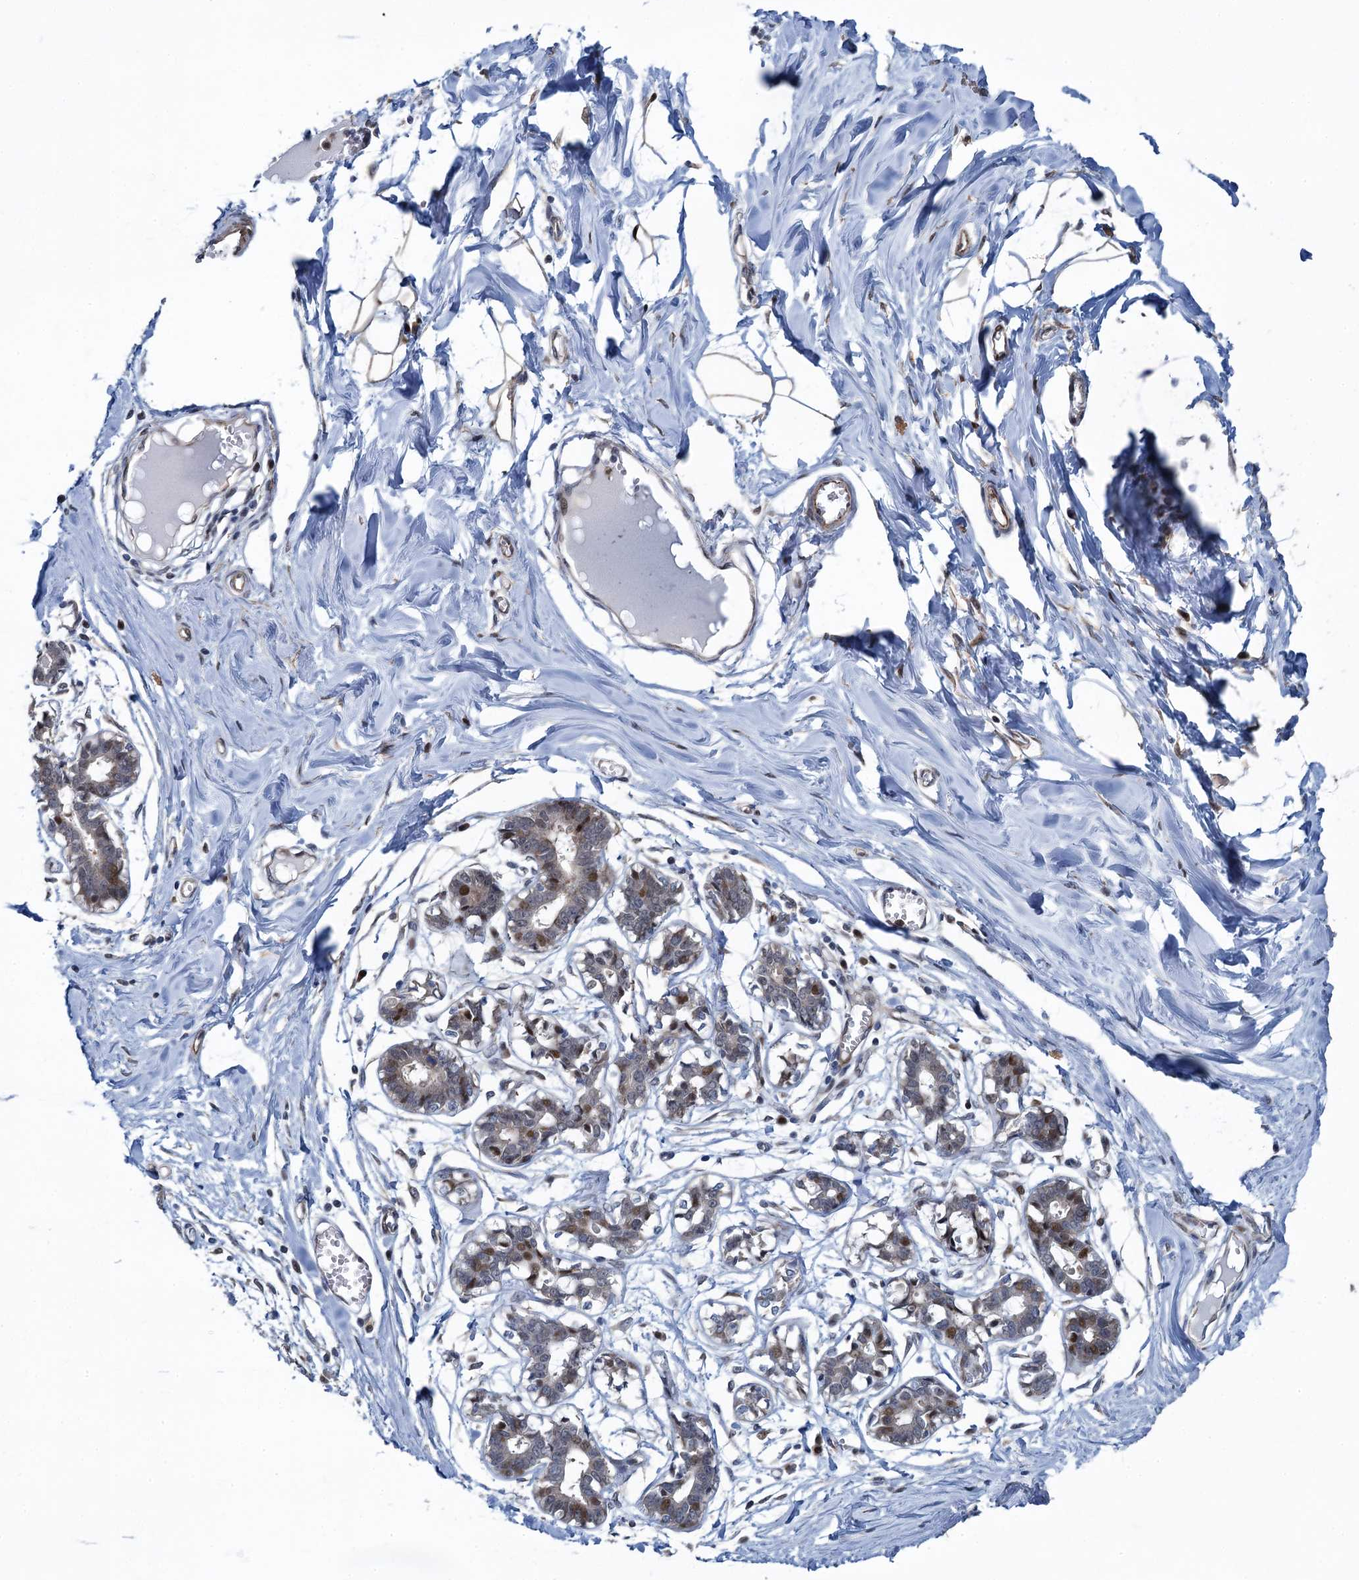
{"staining": {"intensity": "moderate", "quantity": ">75%", "location": "cytoplasmic/membranous,nuclear"}, "tissue": "breast", "cell_type": "Adipocytes", "image_type": "normal", "snomed": [{"axis": "morphology", "description": "Normal tissue, NOS"}, {"axis": "topography", "description": "Breast"}], "caption": "This image reveals immunohistochemistry (IHC) staining of benign human breast, with medium moderate cytoplasmic/membranous,nuclear staining in approximately >75% of adipocytes.", "gene": "ATOSA", "patient": {"sex": "female", "age": 27}}